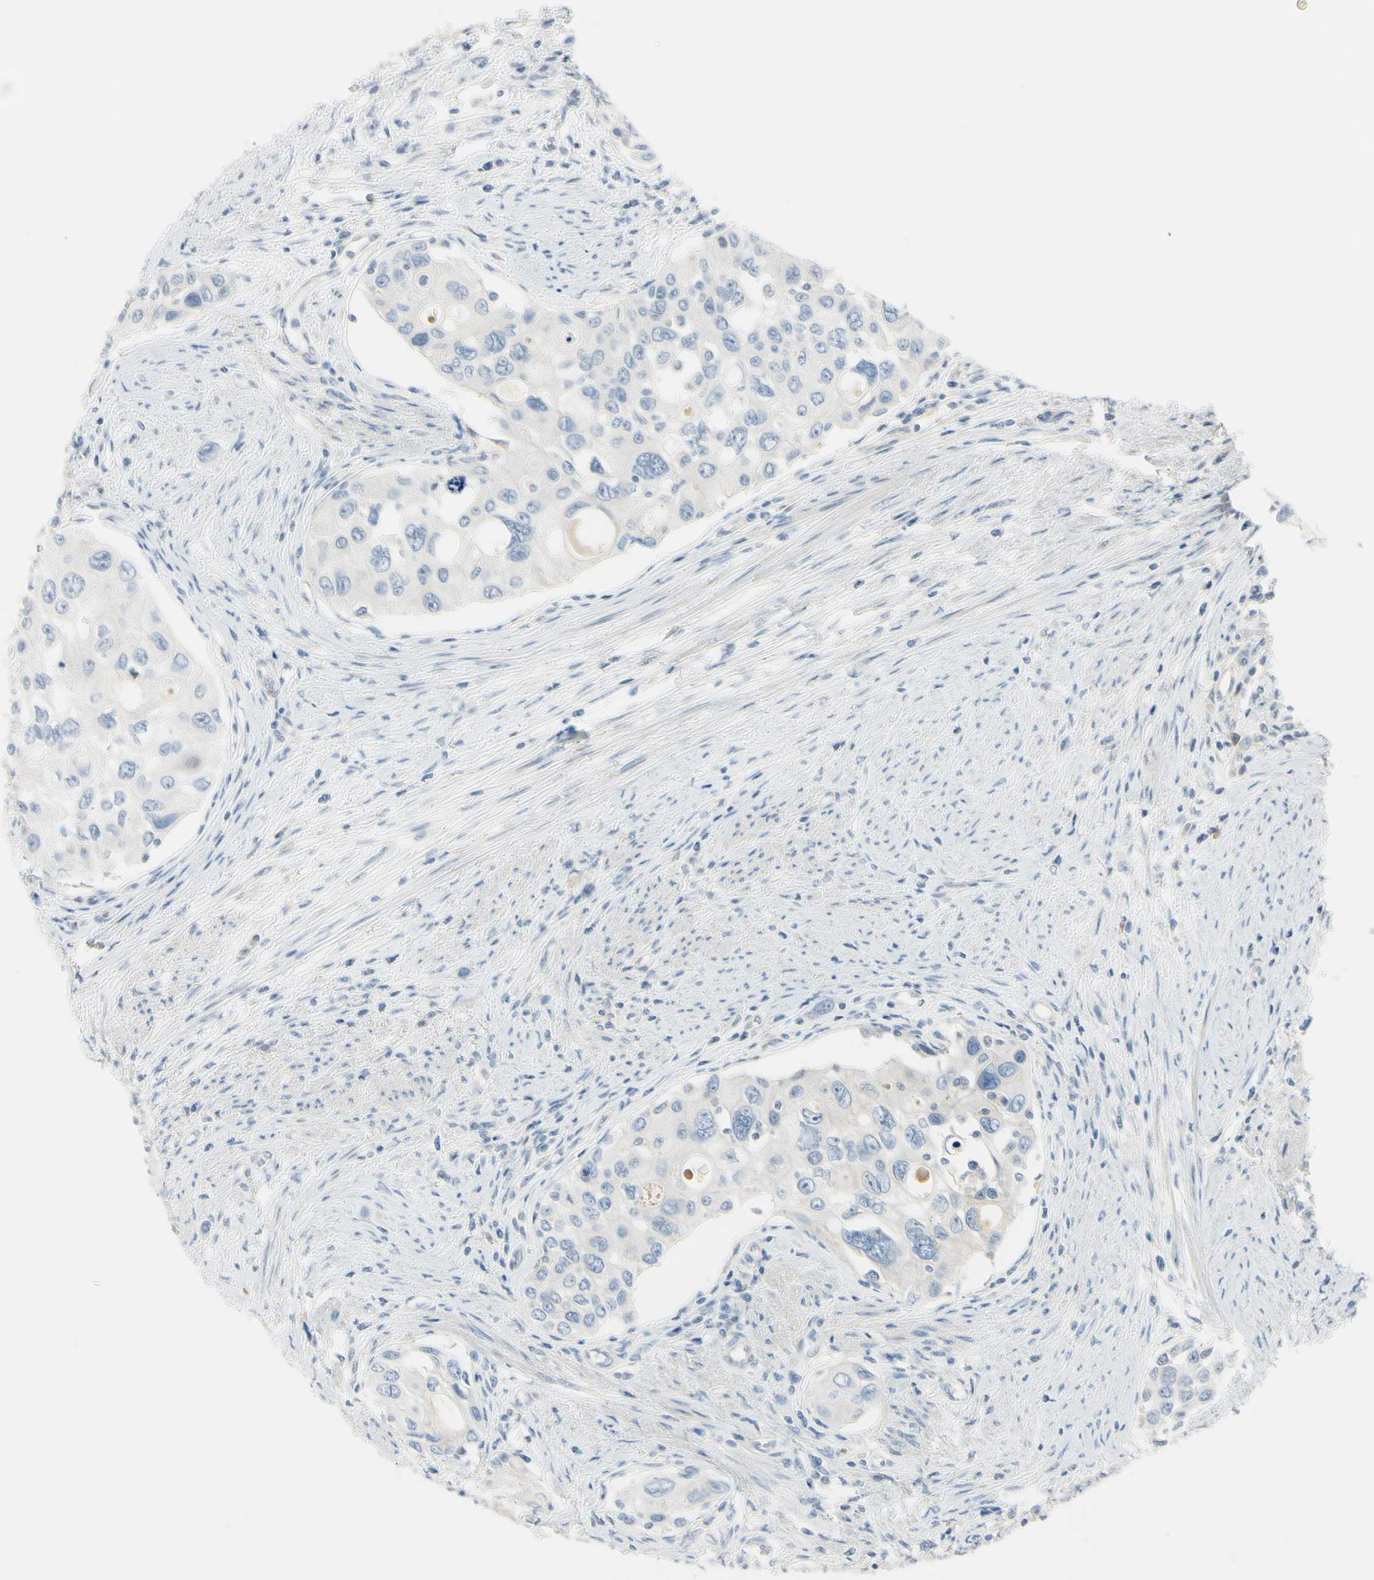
{"staining": {"intensity": "negative", "quantity": "none", "location": "none"}, "tissue": "urothelial cancer", "cell_type": "Tumor cells", "image_type": "cancer", "snomed": [{"axis": "morphology", "description": "Urothelial carcinoma, High grade"}, {"axis": "topography", "description": "Urinary bladder"}], "caption": "There is no significant expression in tumor cells of urothelial cancer.", "gene": "ASB9", "patient": {"sex": "female", "age": 56}}